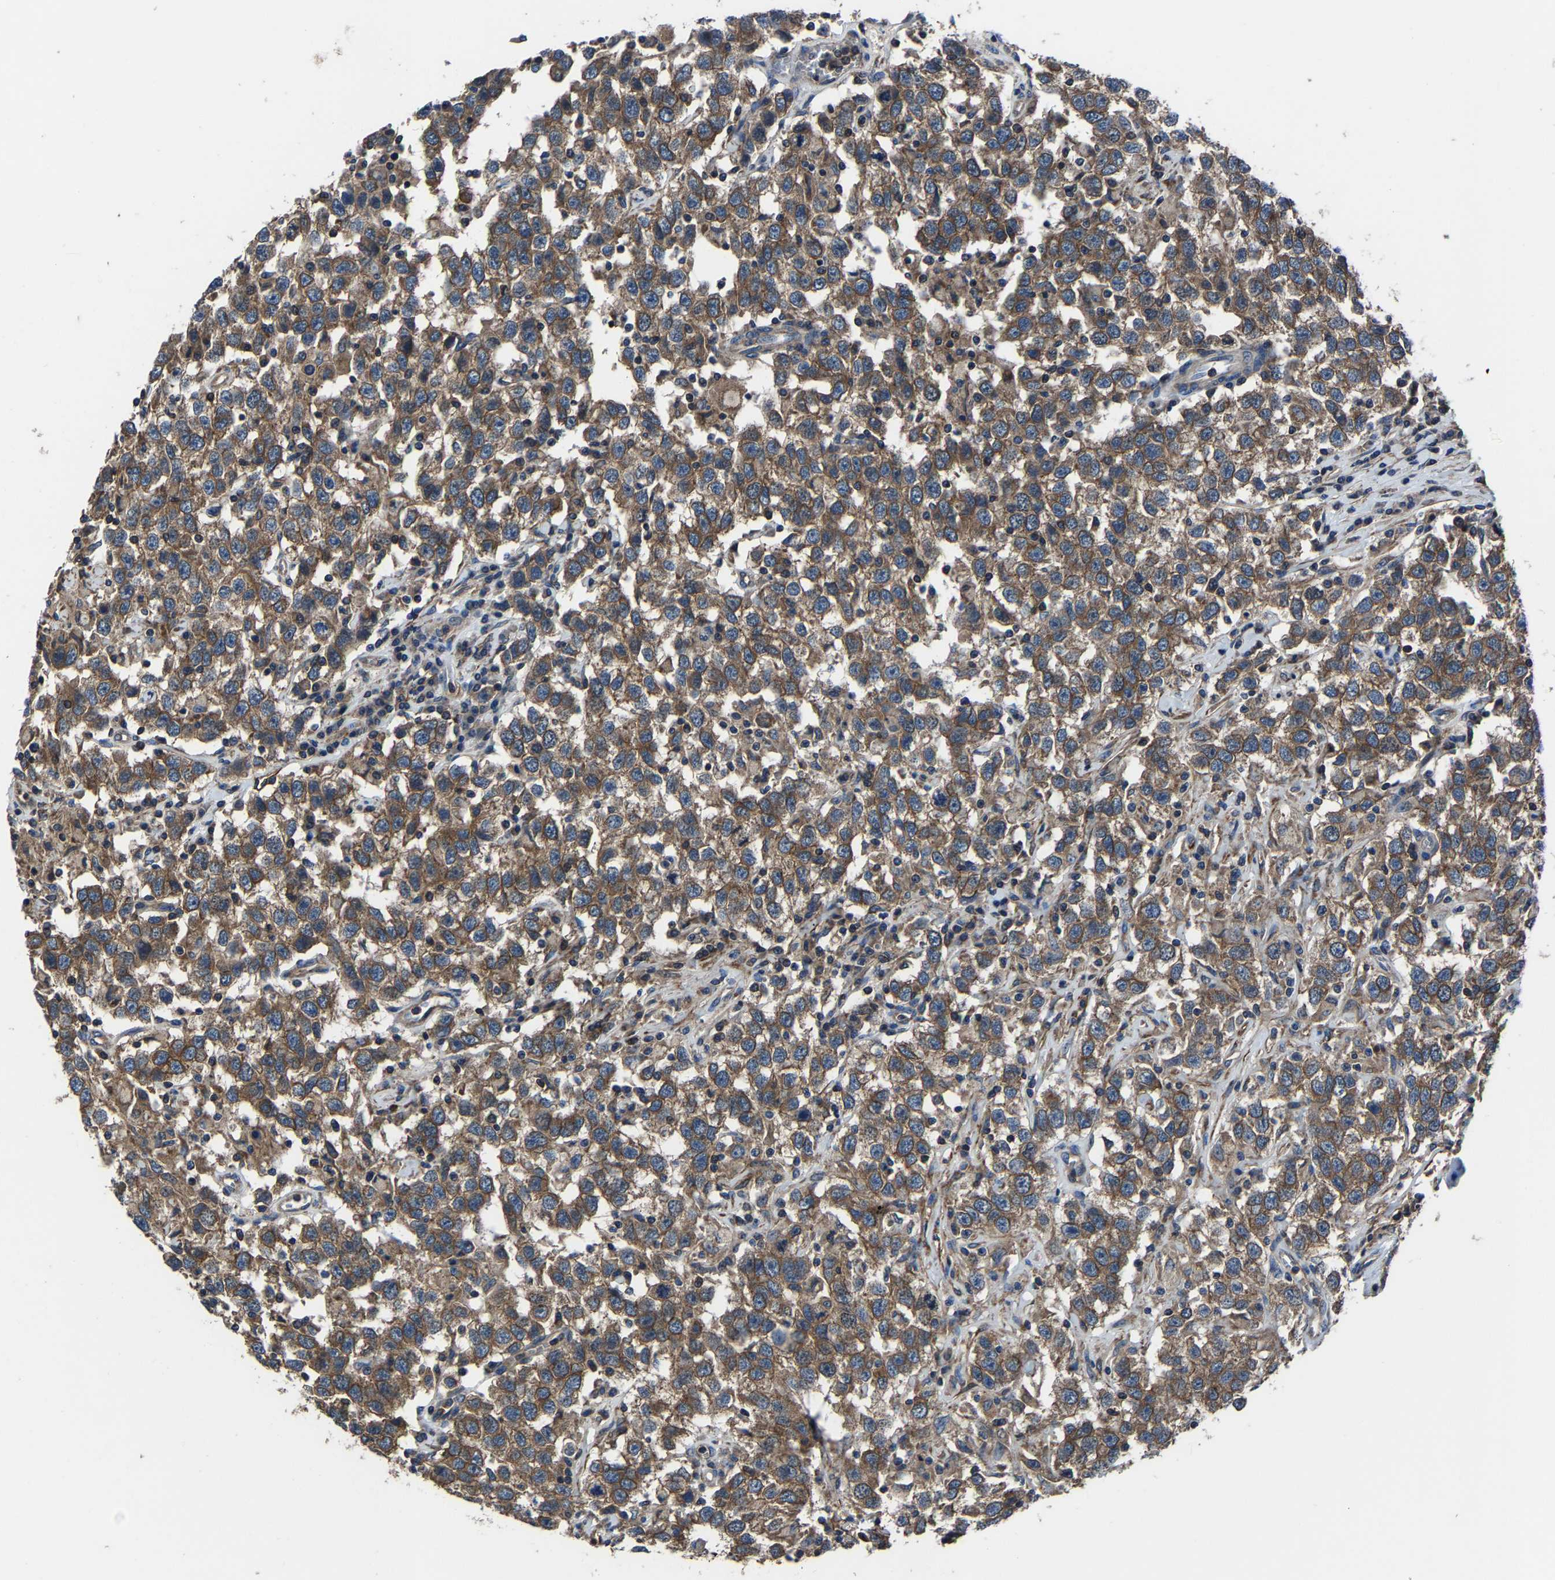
{"staining": {"intensity": "moderate", "quantity": ">75%", "location": "cytoplasmic/membranous"}, "tissue": "testis cancer", "cell_type": "Tumor cells", "image_type": "cancer", "snomed": [{"axis": "morphology", "description": "Seminoma, NOS"}, {"axis": "topography", "description": "Testis"}], "caption": "Protein staining by immunohistochemistry reveals moderate cytoplasmic/membranous staining in about >75% of tumor cells in testis seminoma.", "gene": "KIAA1958", "patient": {"sex": "male", "age": 41}}